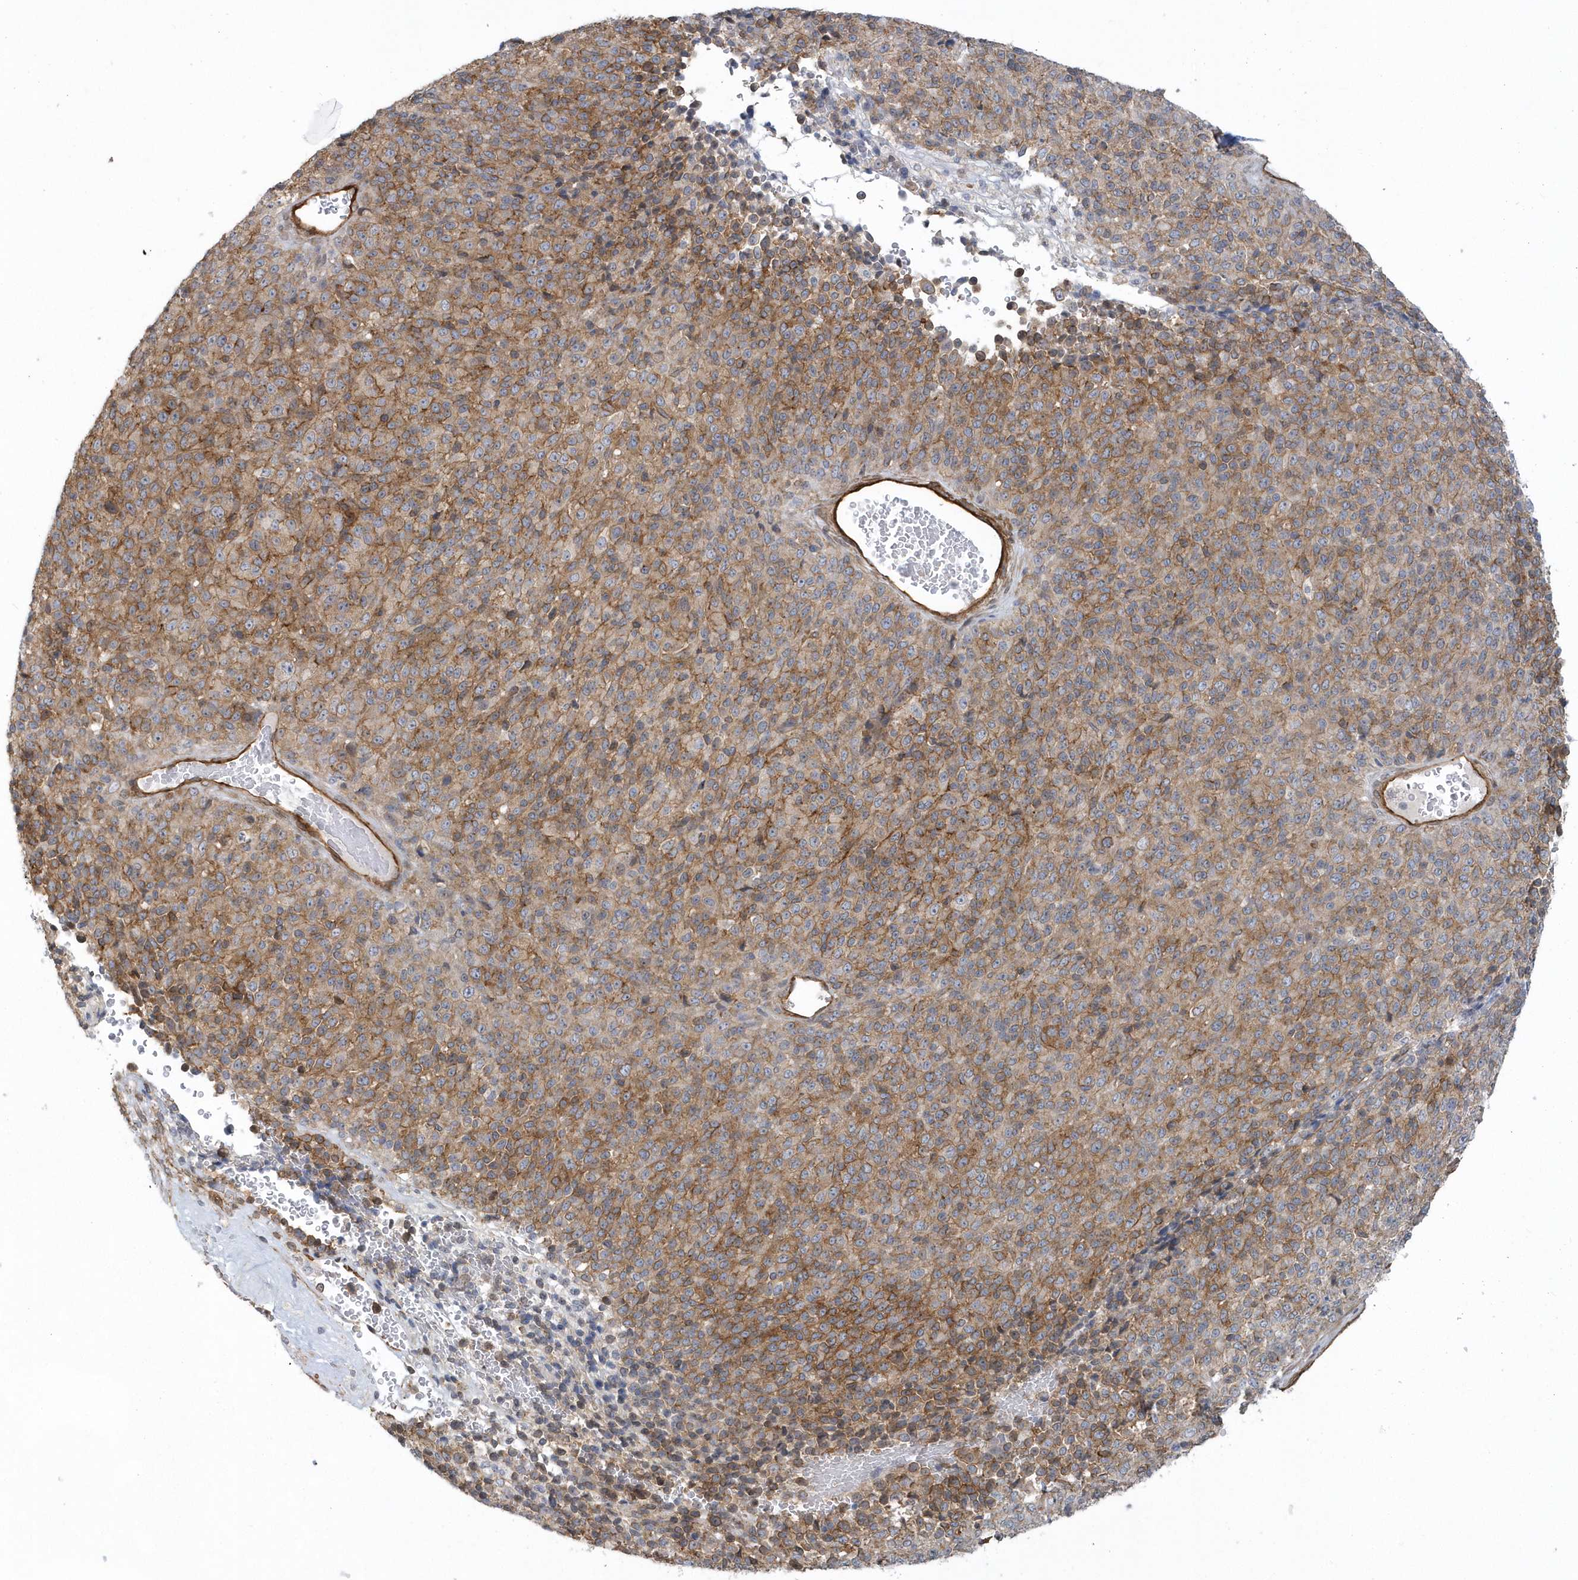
{"staining": {"intensity": "moderate", "quantity": ">75%", "location": "cytoplasmic/membranous"}, "tissue": "melanoma", "cell_type": "Tumor cells", "image_type": "cancer", "snomed": [{"axis": "morphology", "description": "Malignant melanoma, Metastatic site"}, {"axis": "topography", "description": "Brain"}], "caption": "DAB immunohistochemical staining of human malignant melanoma (metastatic site) displays moderate cytoplasmic/membranous protein staining in approximately >75% of tumor cells. (DAB (3,3'-diaminobenzidine) IHC, brown staining for protein, blue staining for nuclei).", "gene": "RAI14", "patient": {"sex": "female", "age": 56}}